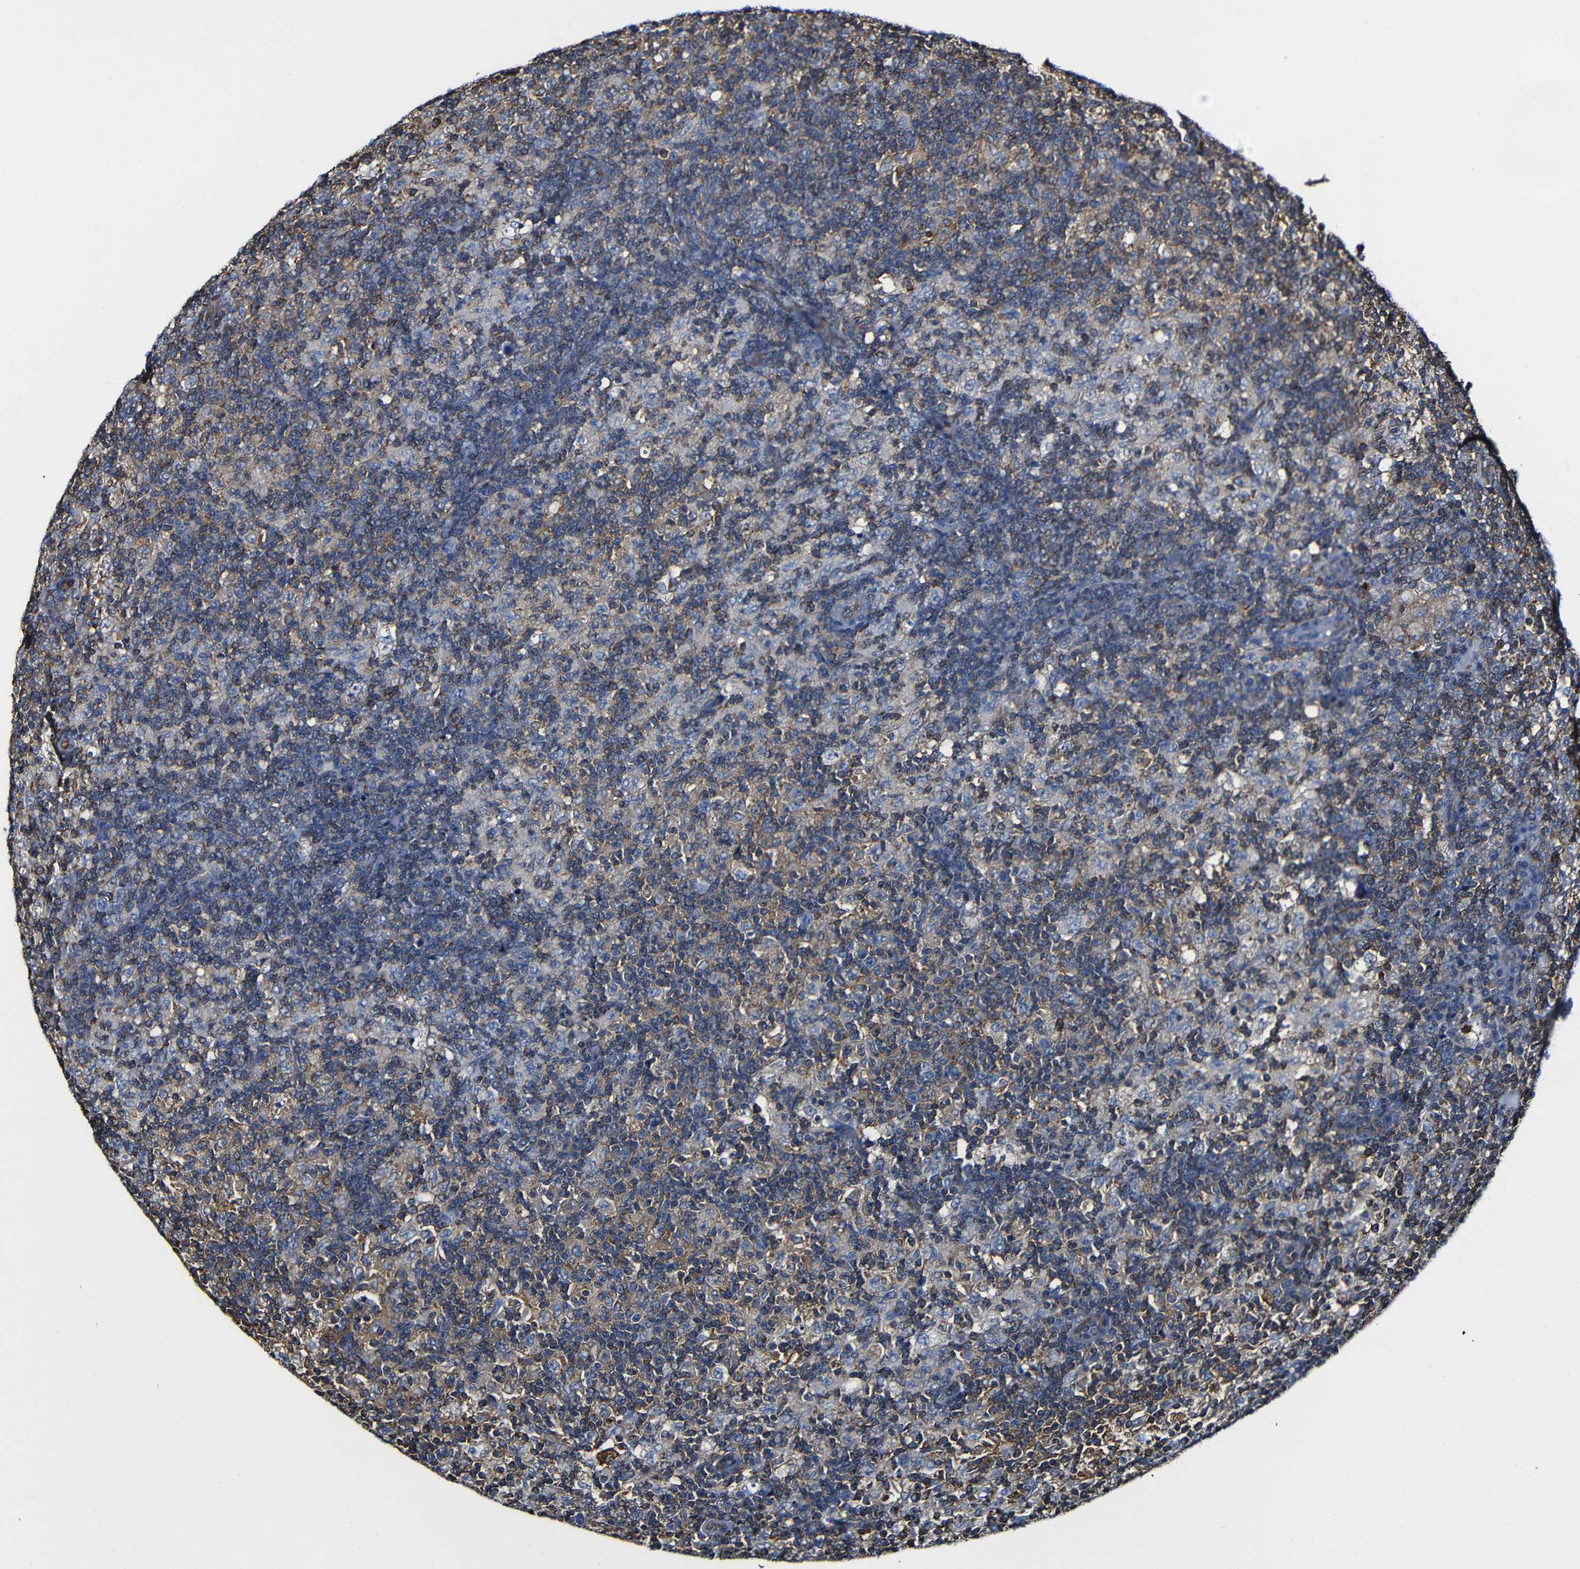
{"staining": {"intensity": "moderate", "quantity": "25%-75%", "location": "cytoplasmic/membranous"}, "tissue": "lymph node", "cell_type": "Germinal center cells", "image_type": "normal", "snomed": [{"axis": "morphology", "description": "Normal tissue, NOS"}, {"axis": "morphology", "description": "Inflammation, NOS"}, {"axis": "topography", "description": "Lymph node"}], "caption": "Lymph node was stained to show a protein in brown. There is medium levels of moderate cytoplasmic/membranous expression in approximately 25%-75% of germinal center cells.", "gene": "MSN", "patient": {"sex": "male", "age": 55}}